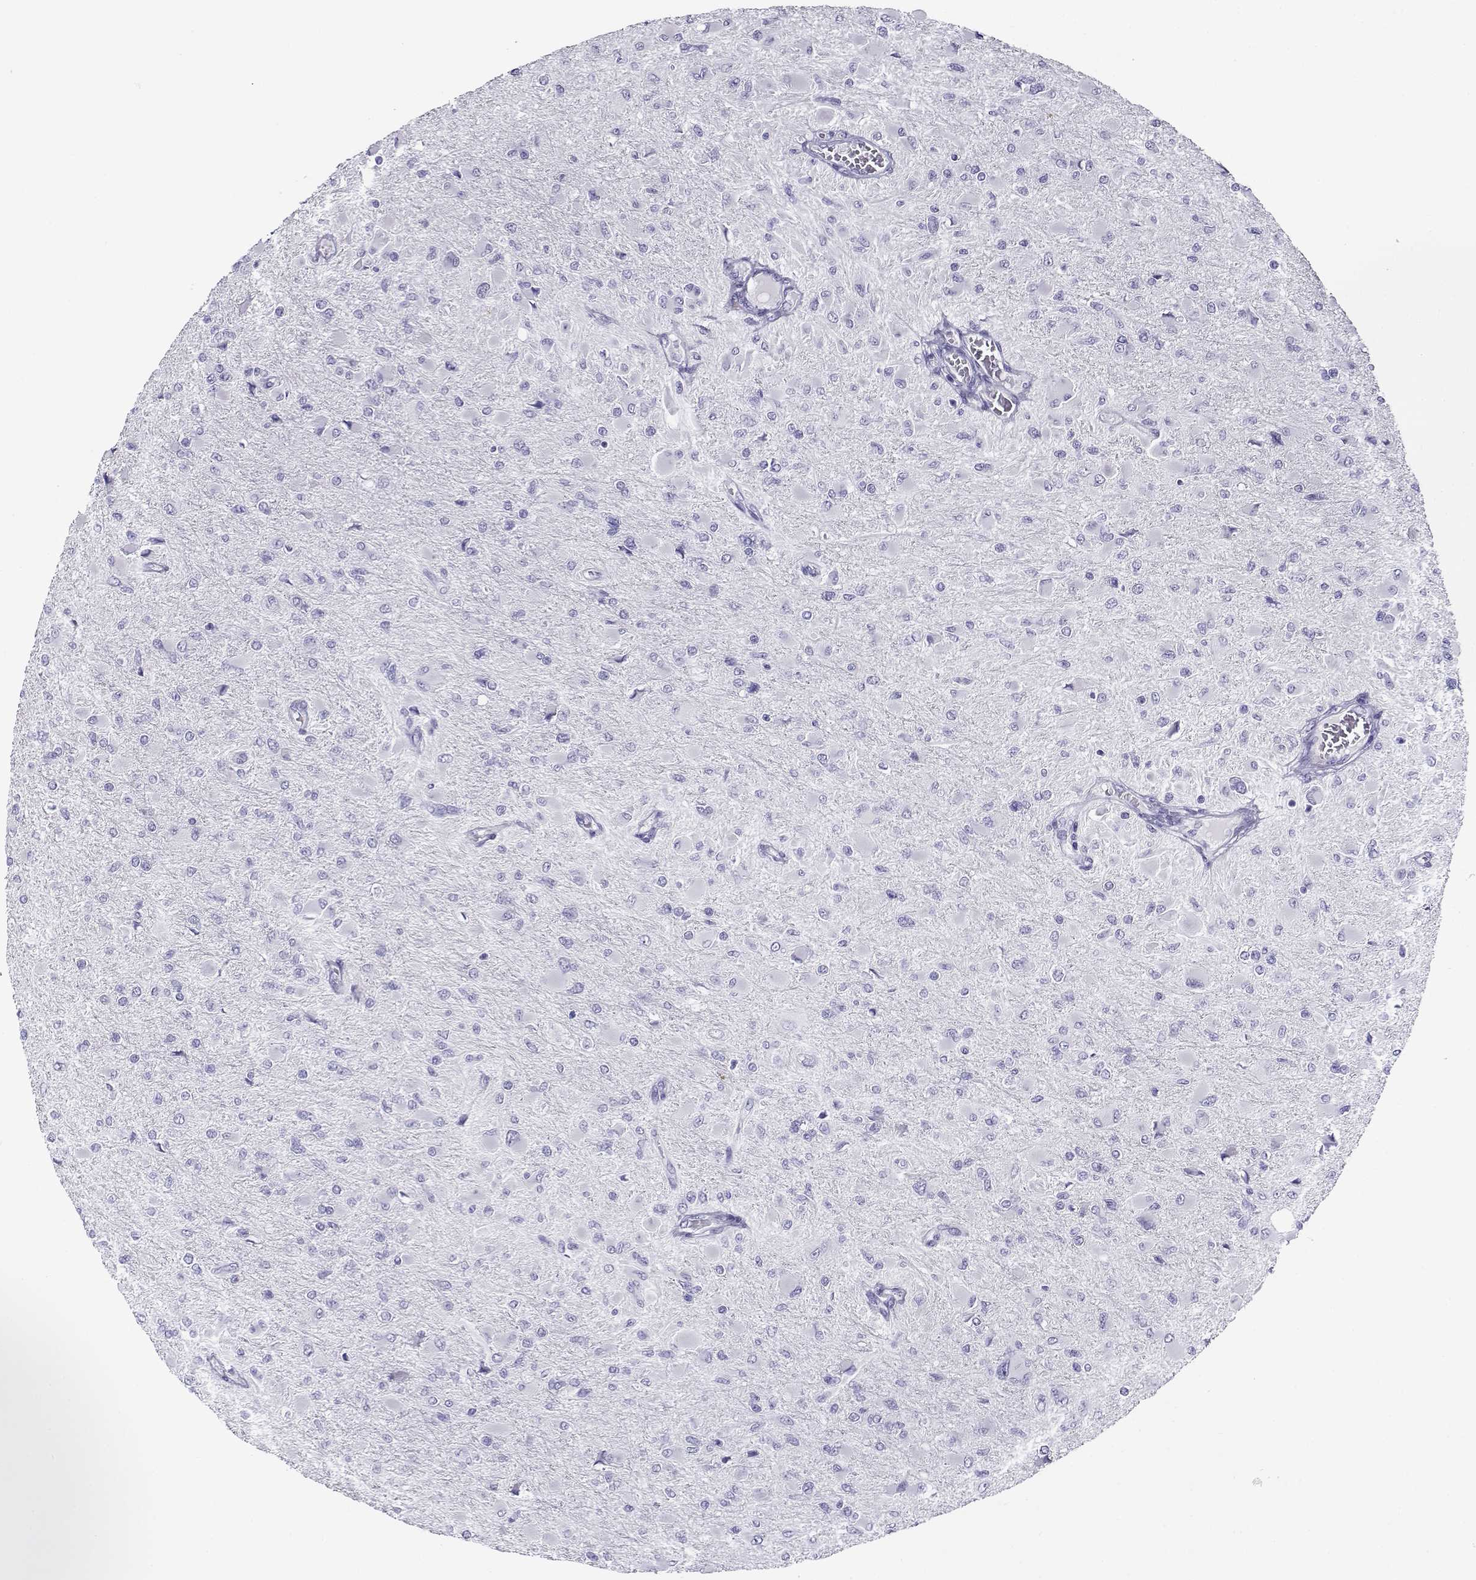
{"staining": {"intensity": "negative", "quantity": "none", "location": "none"}, "tissue": "glioma", "cell_type": "Tumor cells", "image_type": "cancer", "snomed": [{"axis": "morphology", "description": "Glioma, malignant, High grade"}, {"axis": "topography", "description": "Cerebral cortex"}], "caption": "This is an immunohistochemistry (IHC) photomicrograph of human glioma. There is no staining in tumor cells.", "gene": "RHOXF2", "patient": {"sex": "female", "age": 36}}